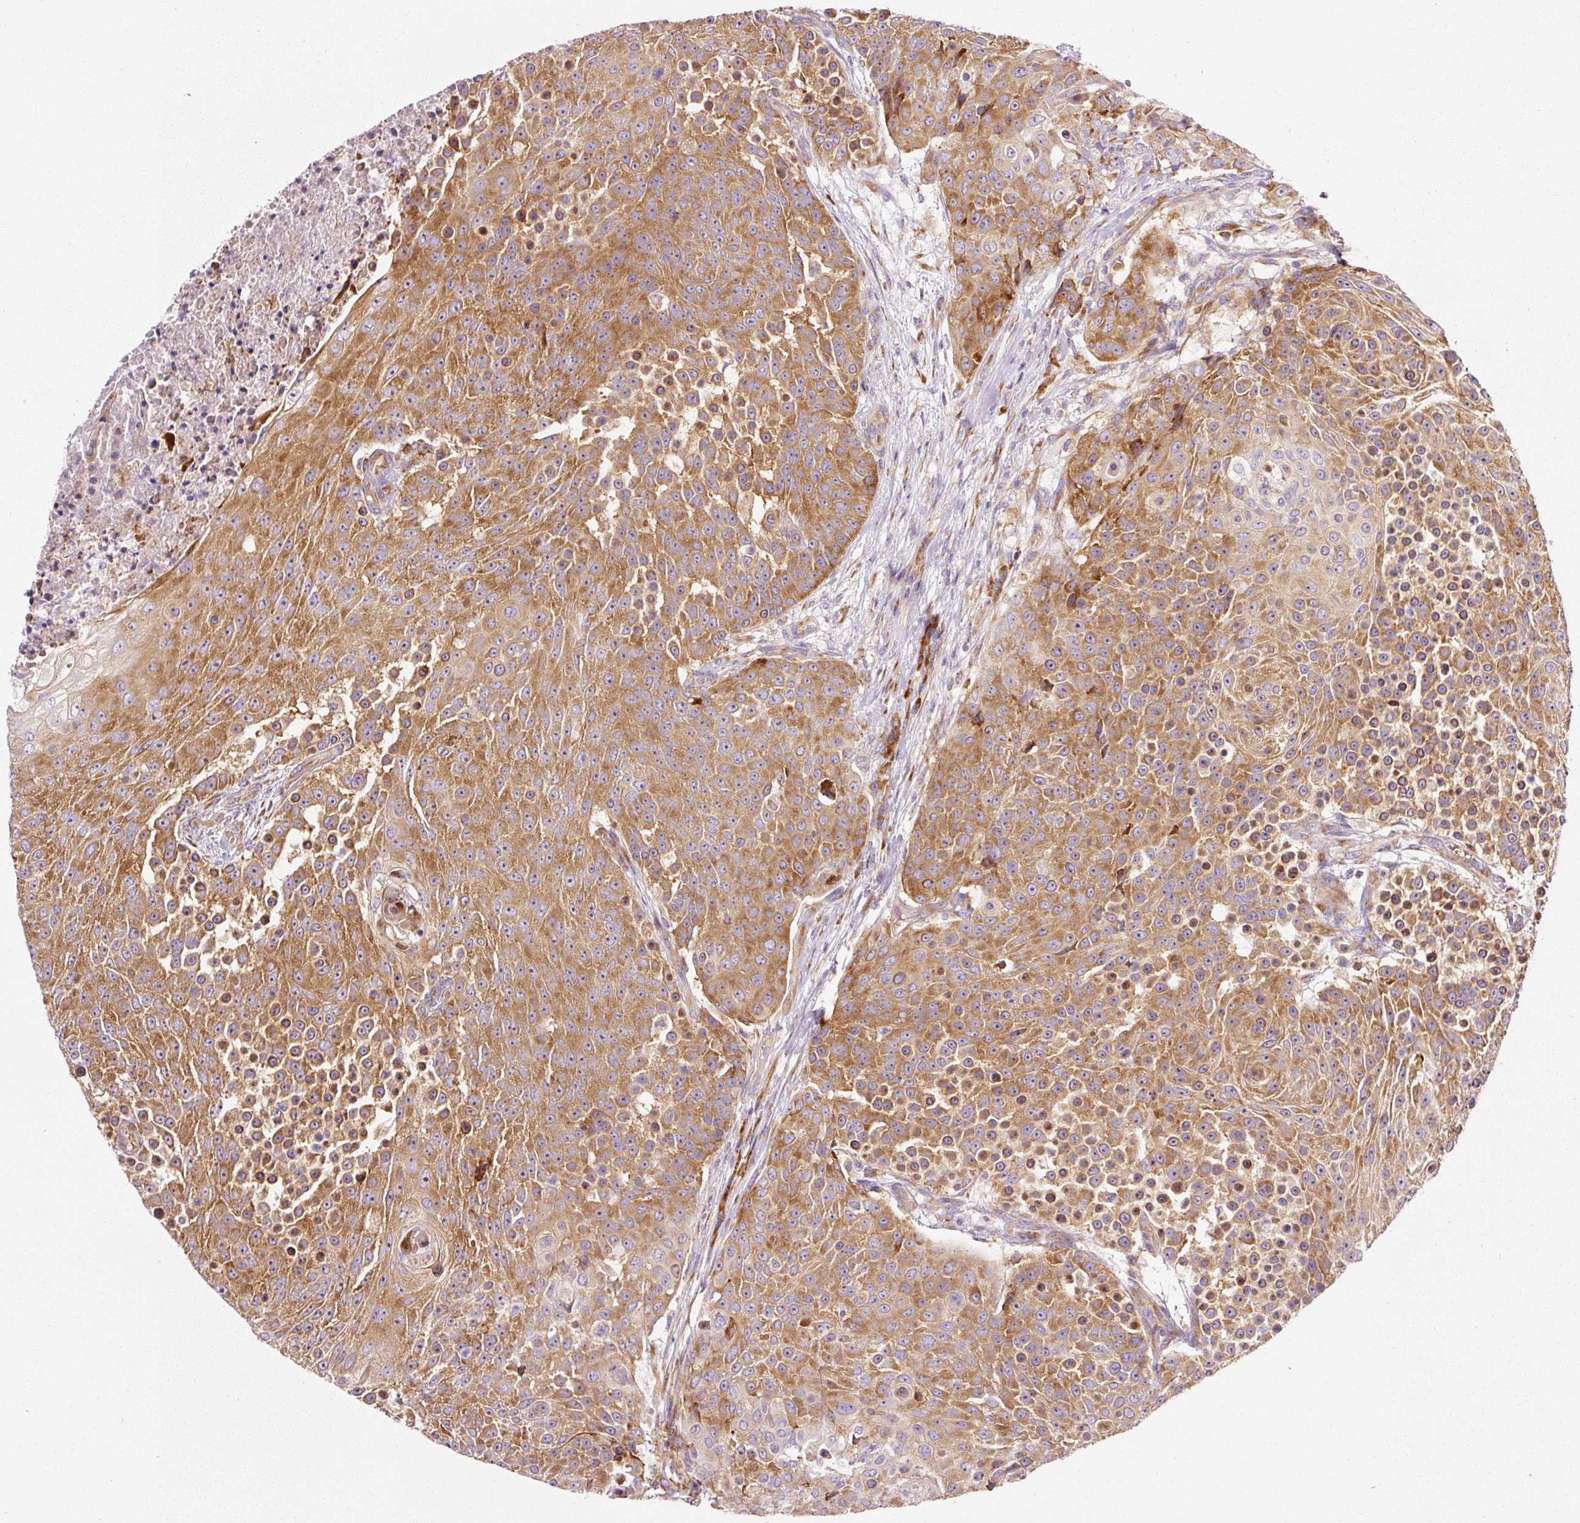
{"staining": {"intensity": "moderate", "quantity": ">75%", "location": "cytoplasmic/membranous"}, "tissue": "urothelial cancer", "cell_type": "Tumor cells", "image_type": "cancer", "snomed": [{"axis": "morphology", "description": "Urothelial carcinoma, High grade"}, {"axis": "topography", "description": "Urinary bladder"}], "caption": "Brown immunohistochemical staining in urothelial cancer exhibits moderate cytoplasmic/membranous positivity in about >75% of tumor cells. (IHC, brightfield microscopy, high magnification).", "gene": "RPL10A", "patient": {"sex": "female", "age": 63}}